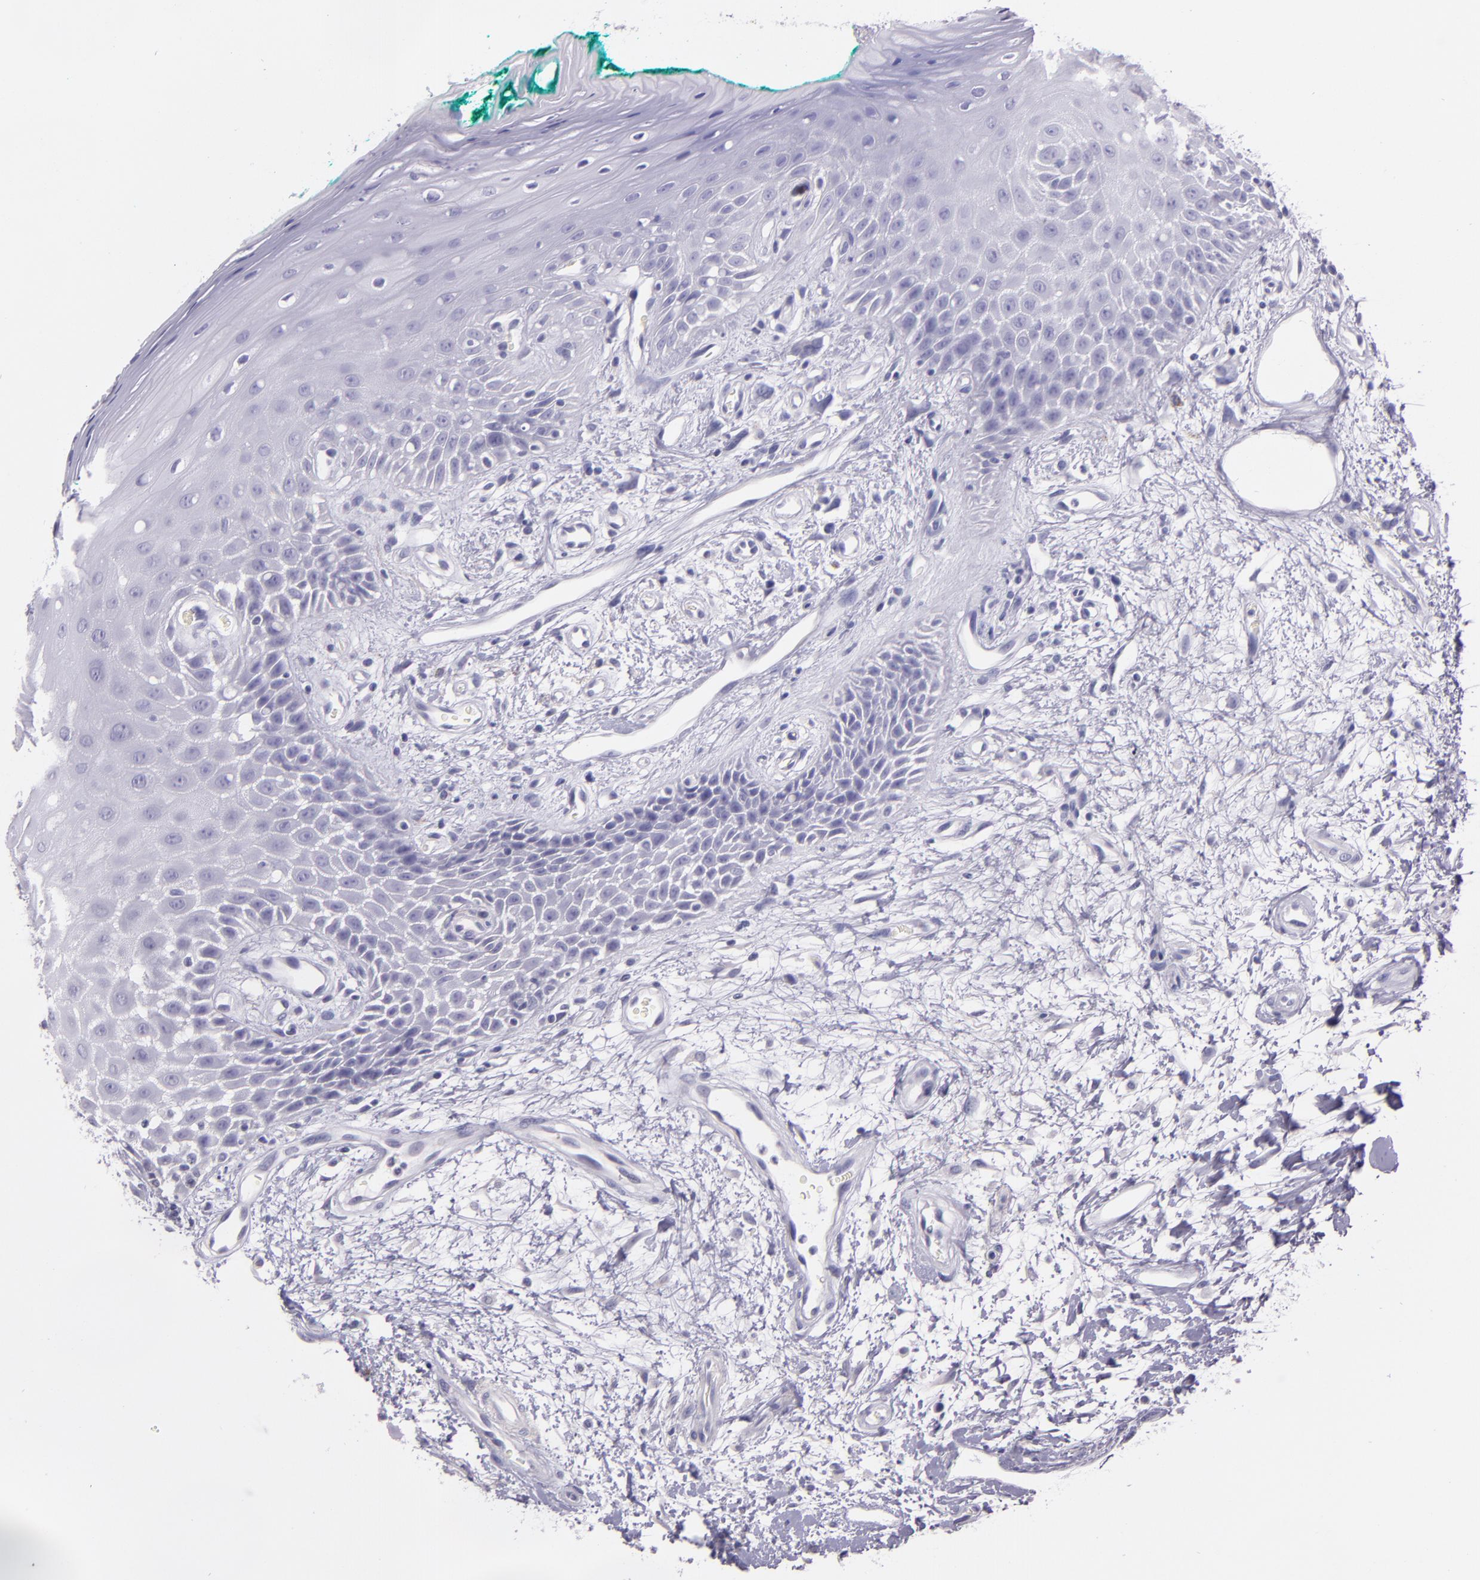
{"staining": {"intensity": "negative", "quantity": "none", "location": "none"}, "tissue": "oral mucosa", "cell_type": "Squamous epithelial cells", "image_type": "normal", "snomed": [{"axis": "morphology", "description": "Normal tissue, NOS"}, {"axis": "morphology", "description": "Squamous cell carcinoma, NOS"}, {"axis": "topography", "description": "Skeletal muscle"}, {"axis": "topography", "description": "Oral tissue"}, {"axis": "topography", "description": "Head-Neck"}], "caption": "Oral mucosa stained for a protein using IHC reveals no expression squamous epithelial cells.", "gene": "ARMH4", "patient": {"sex": "female", "age": 84}}